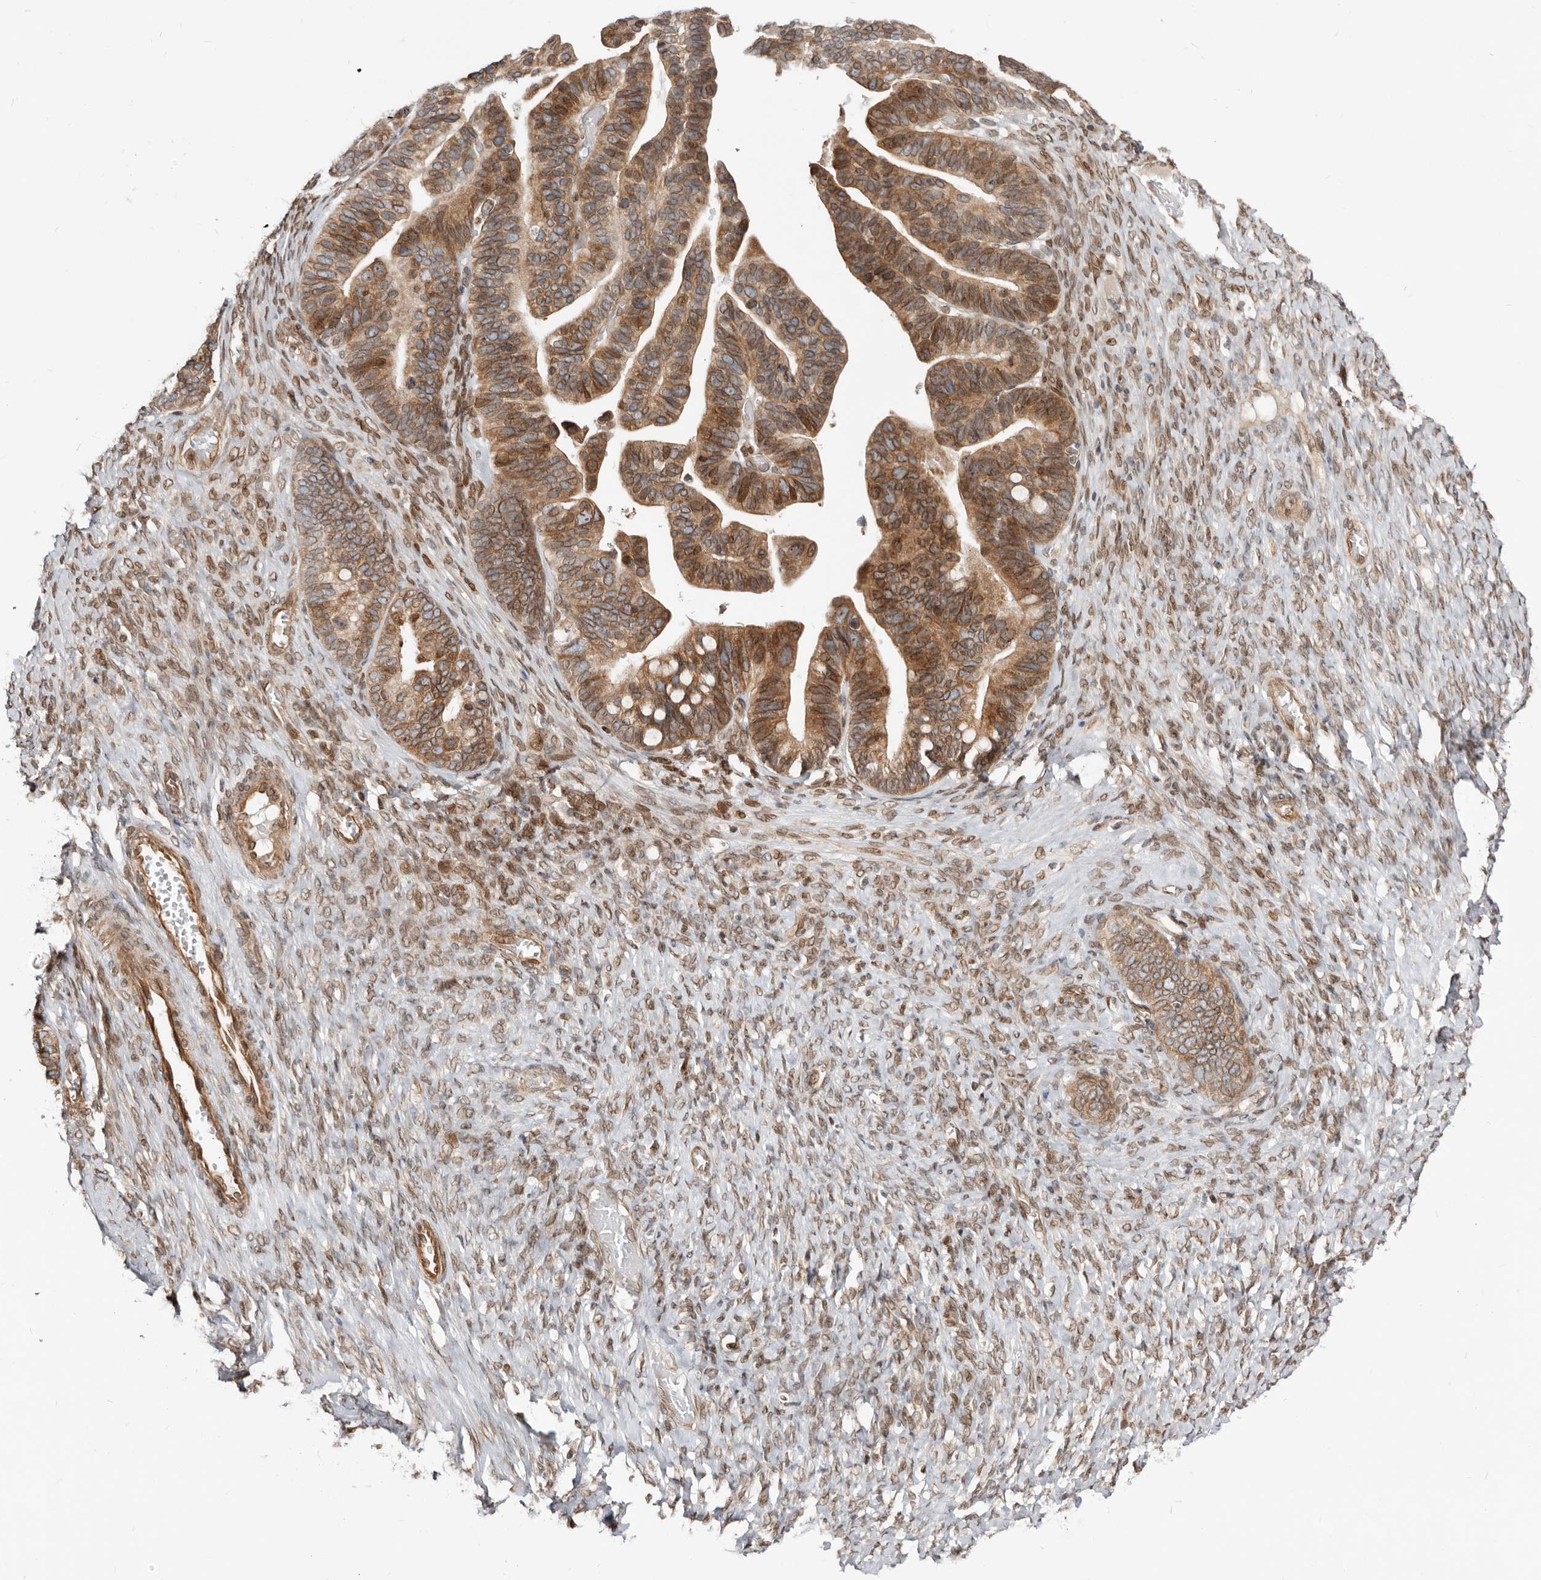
{"staining": {"intensity": "moderate", "quantity": ">75%", "location": "cytoplasmic/membranous,nuclear"}, "tissue": "ovarian cancer", "cell_type": "Tumor cells", "image_type": "cancer", "snomed": [{"axis": "morphology", "description": "Cystadenocarcinoma, serous, NOS"}, {"axis": "topography", "description": "Ovary"}], "caption": "Human ovarian cancer stained with a protein marker exhibits moderate staining in tumor cells.", "gene": "NUP153", "patient": {"sex": "female", "age": 56}}